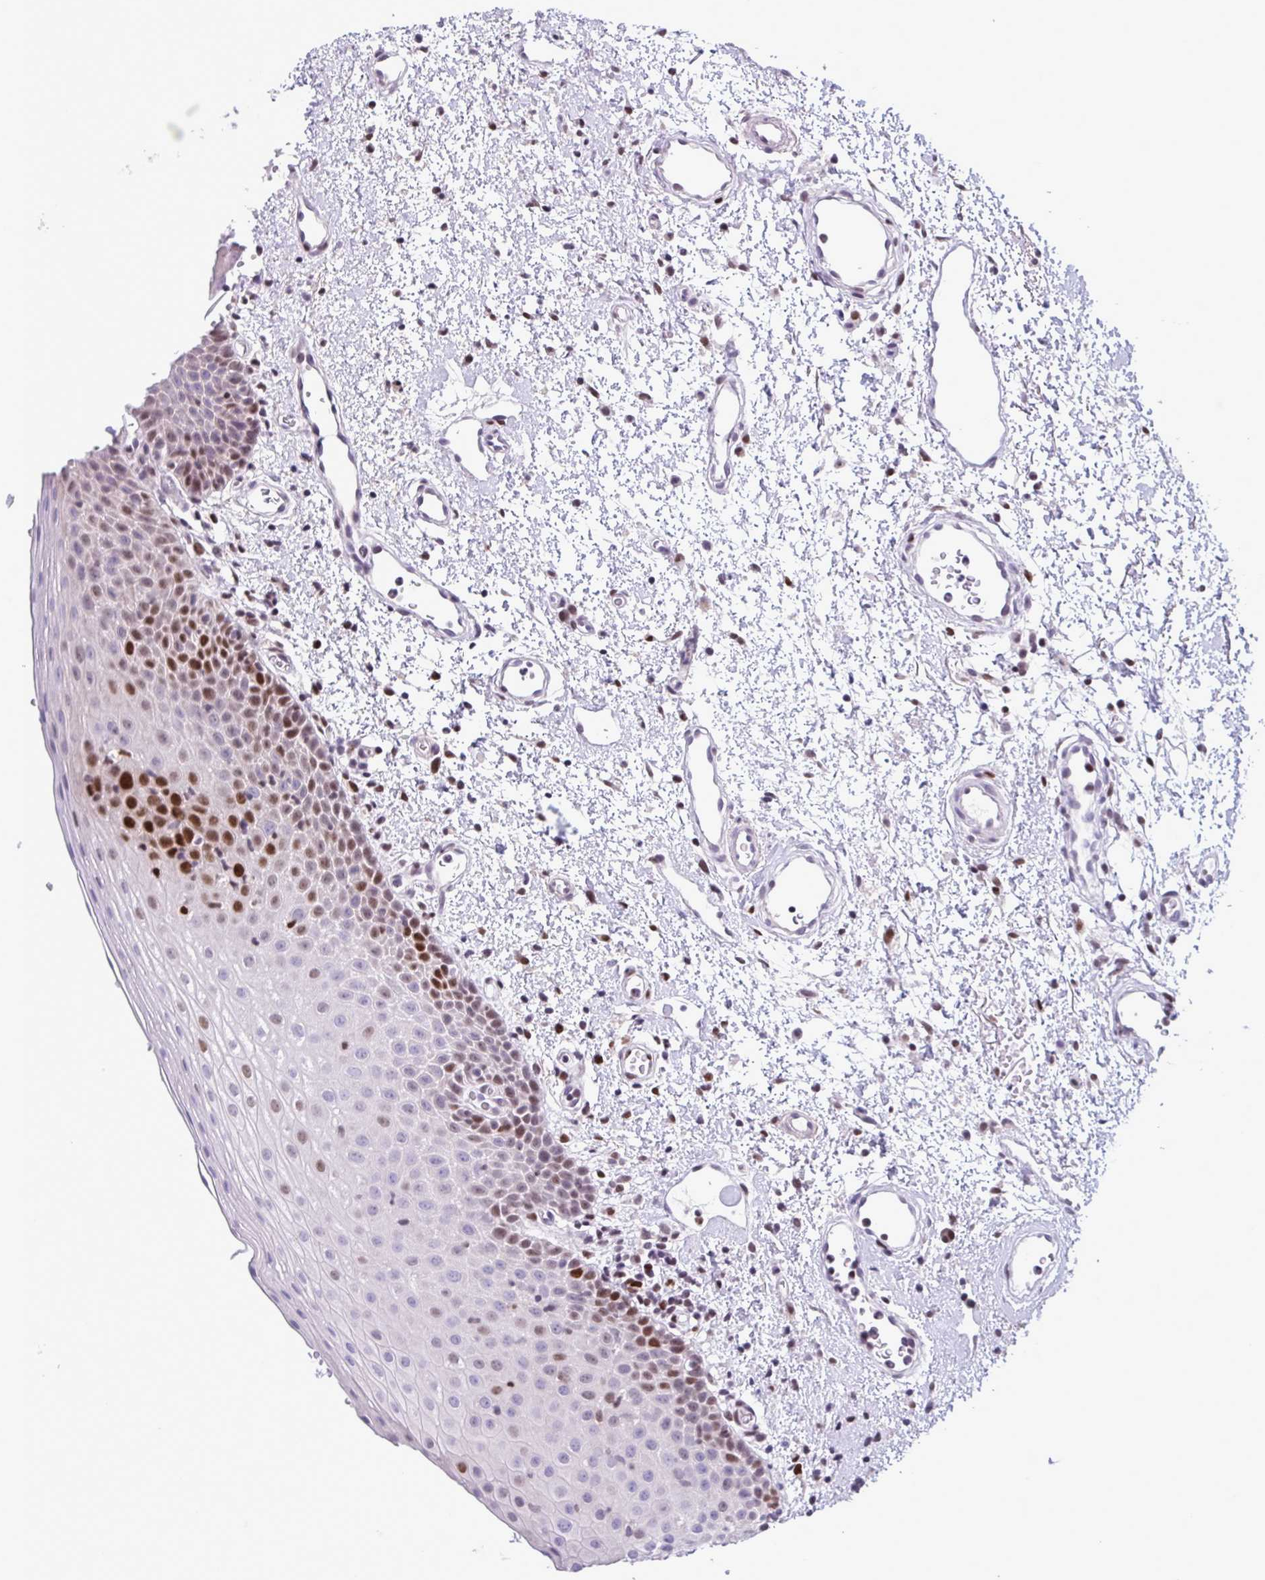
{"staining": {"intensity": "moderate", "quantity": "25%-75%", "location": "nuclear"}, "tissue": "oral mucosa", "cell_type": "Squamous epithelial cells", "image_type": "normal", "snomed": [{"axis": "morphology", "description": "Normal tissue, NOS"}, {"axis": "topography", "description": "Oral tissue"}, {"axis": "topography", "description": "Head-Neck"}], "caption": "Immunohistochemistry (IHC) image of normal human oral mucosa stained for a protein (brown), which demonstrates medium levels of moderate nuclear staining in approximately 25%-75% of squamous epithelial cells.", "gene": "IRF1", "patient": {"sex": "female", "age": 55}}